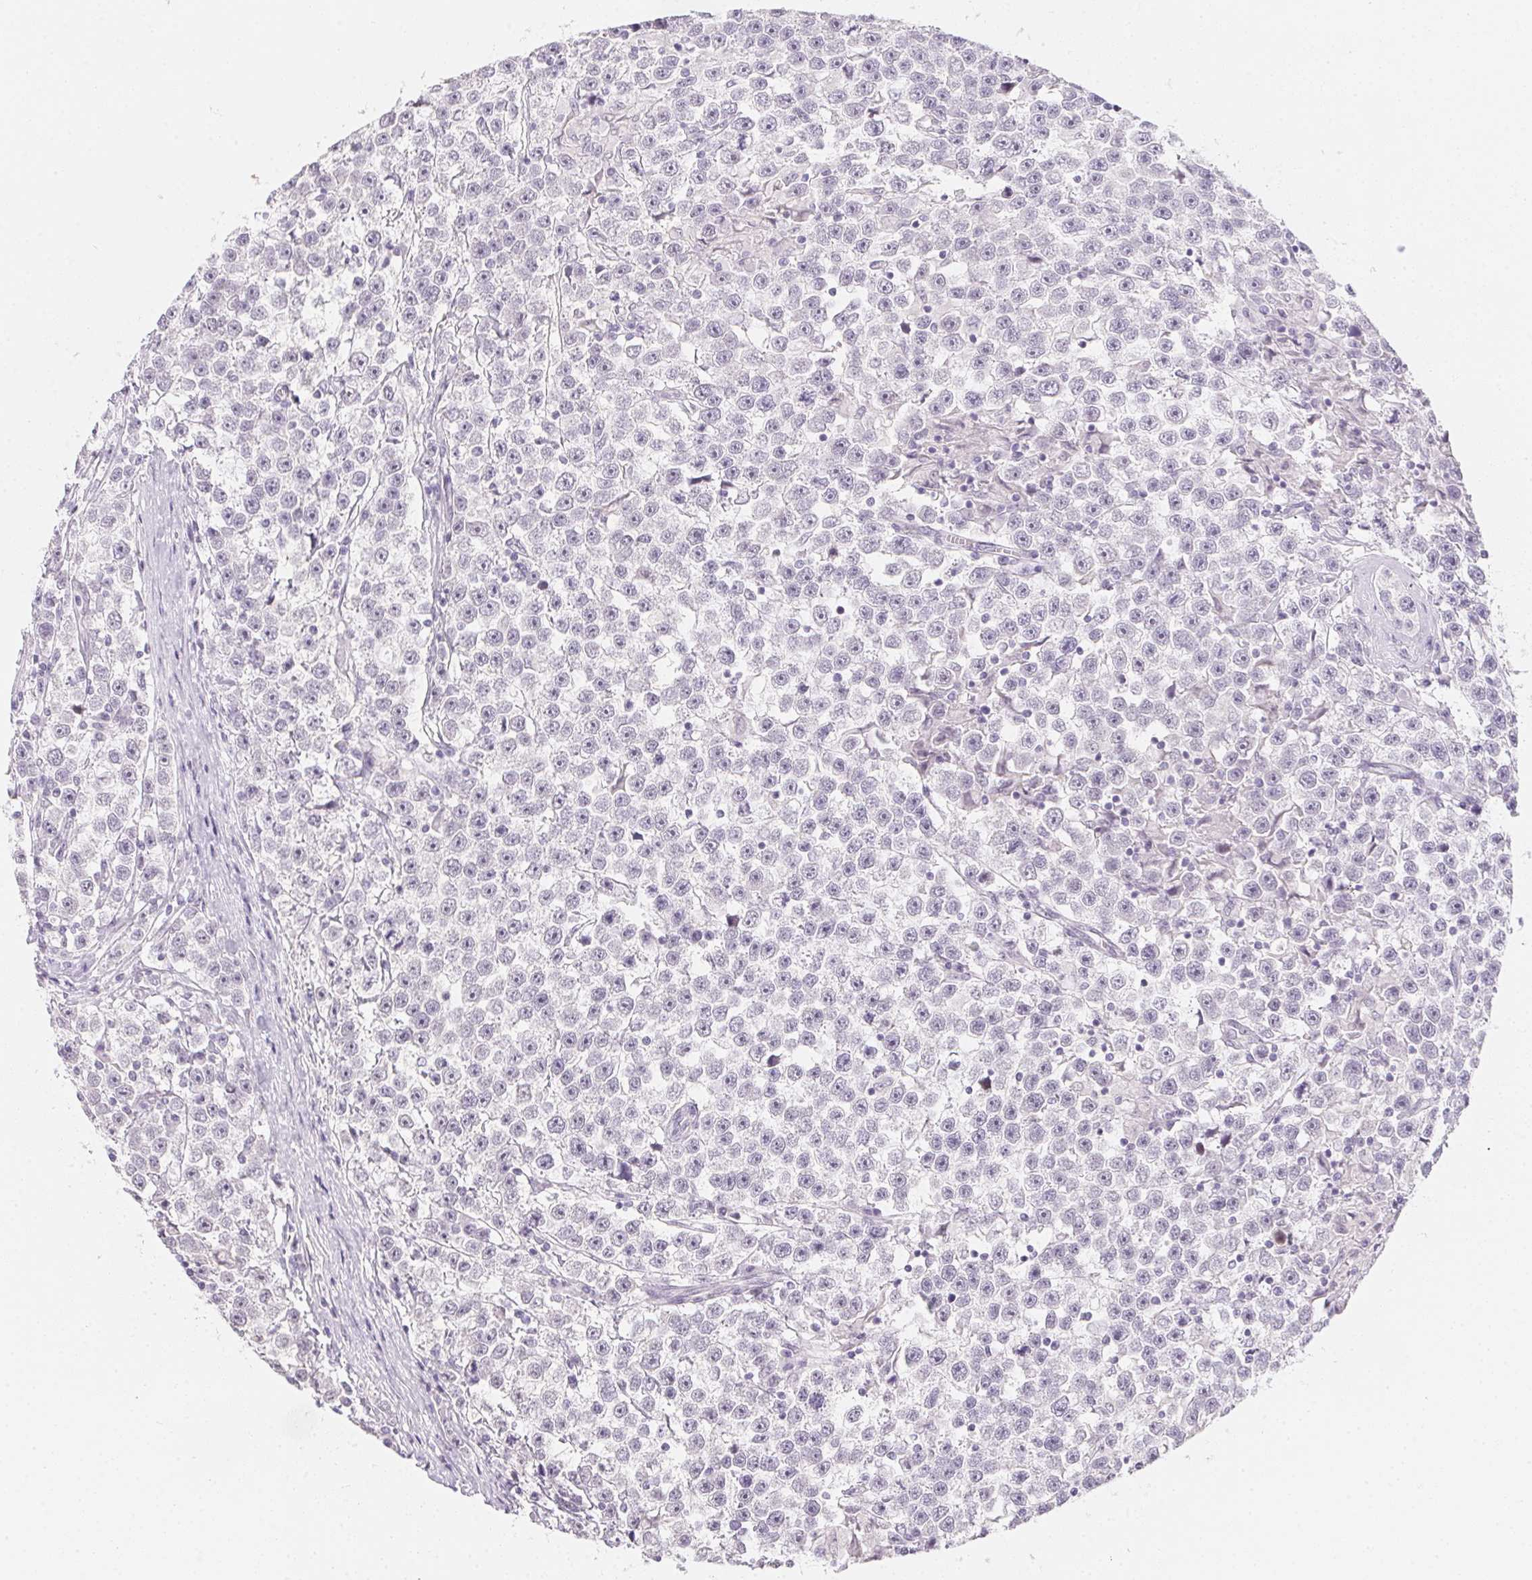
{"staining": {"intensity": "negative", "quantity": "none", "location": "none"}, "tissue": "testis cancer", "cell_type": "Tumor cells", "image_type": "cancer", "snomed": [{"axis": "morphology", "description": "Seminoma, NOS"}, {"axis": "topography", "description": "Testis"}], "caption": "IHC of testis cancer shows no expression in tumor cells.", "gene": "MORC1", "patient": {"sex": "male", "age": 31}}